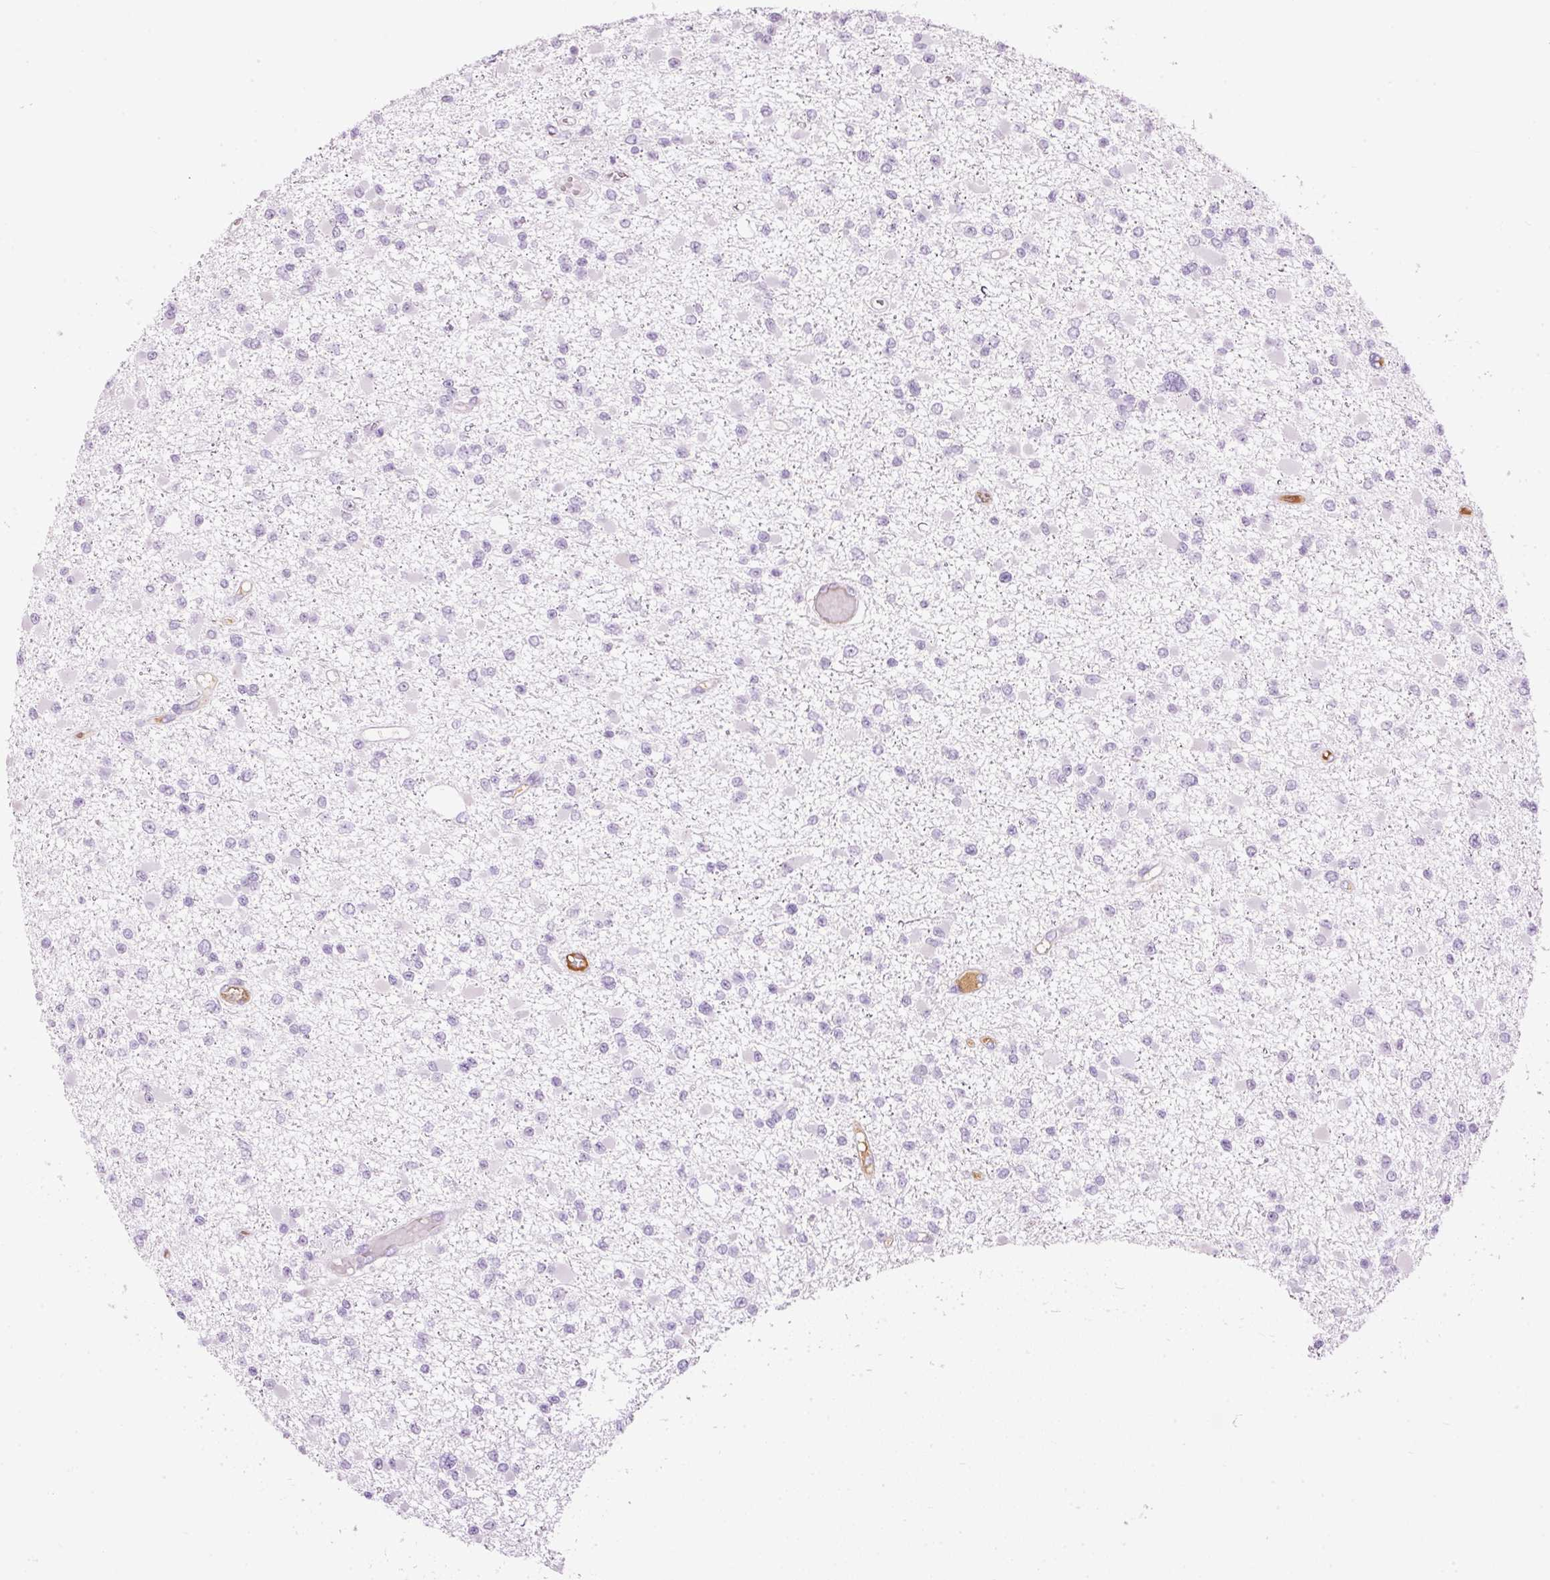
{"staining": {"intensity": "negative", "quantity": "none", "location": "none"}, "tissue": "glioma", "cell_type": "Tumor cells", "image_type": "cancer", "snomed": [{"axis": "morphology", "description": "Glioma, malignant, Low grade"}, {"axis": "topography", "description": "Brain"}], "caption": "Immunohistochemistry (IHC) image of human glioma stained for a protein (brown), which displays no expression in tumor cells.", "gene": "PRPF38B", "patient": {"sex": "female", "age": 22}}